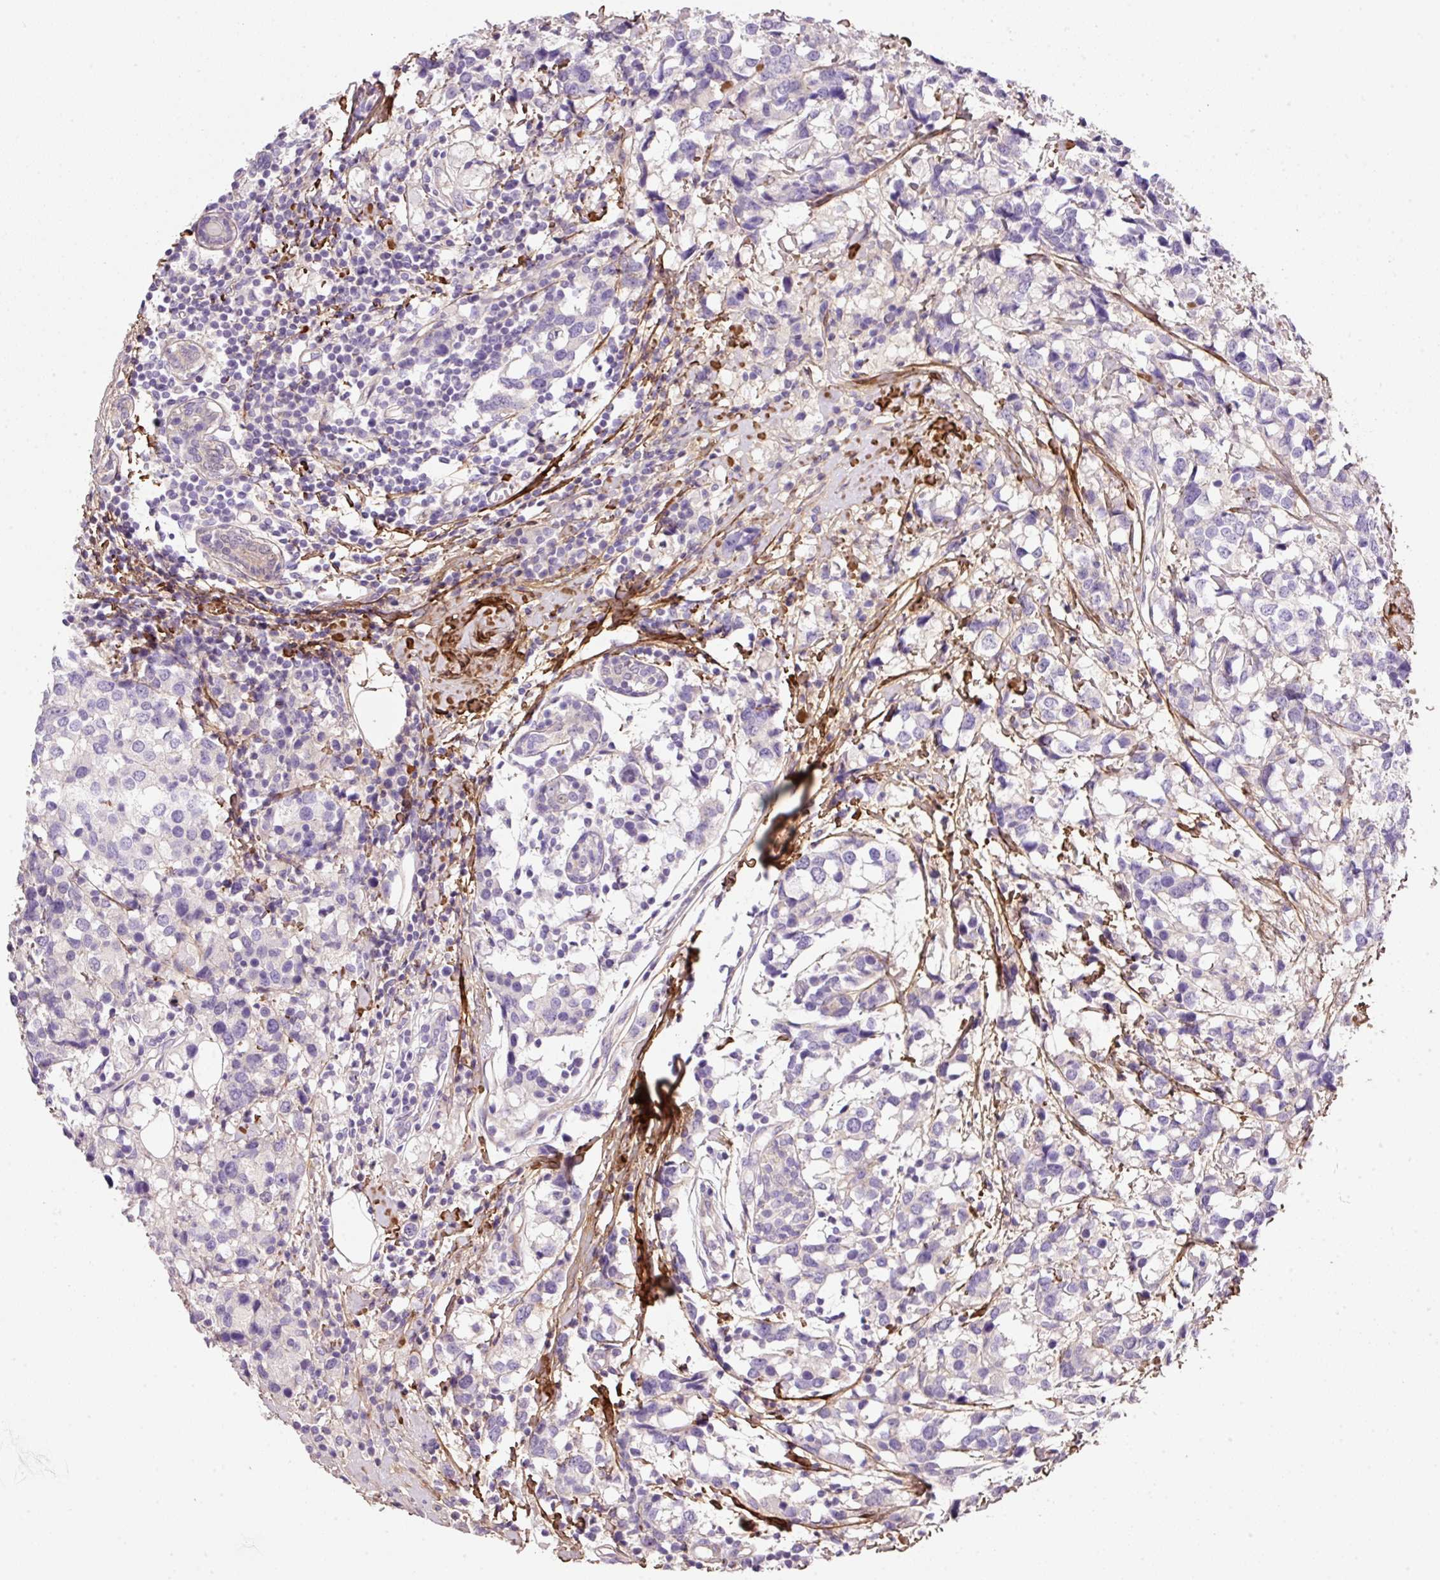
{"staining": {"intensity": "negative", "quantity": "none", "location": "none"}, "tissue": "breast cancer", "cell_type": "Tumor cells", "image_type": "cancer", "snomed": [{"axis": "morphology", "description": "Lobular carcinoma"}, {"axis": "topography", "description": "Breast"}], "caption": "Tumor cells show no significant staining in breast lobular carcinoma.", "gene": "SOS2", "patient": {"sex": "female", "age": 59}}